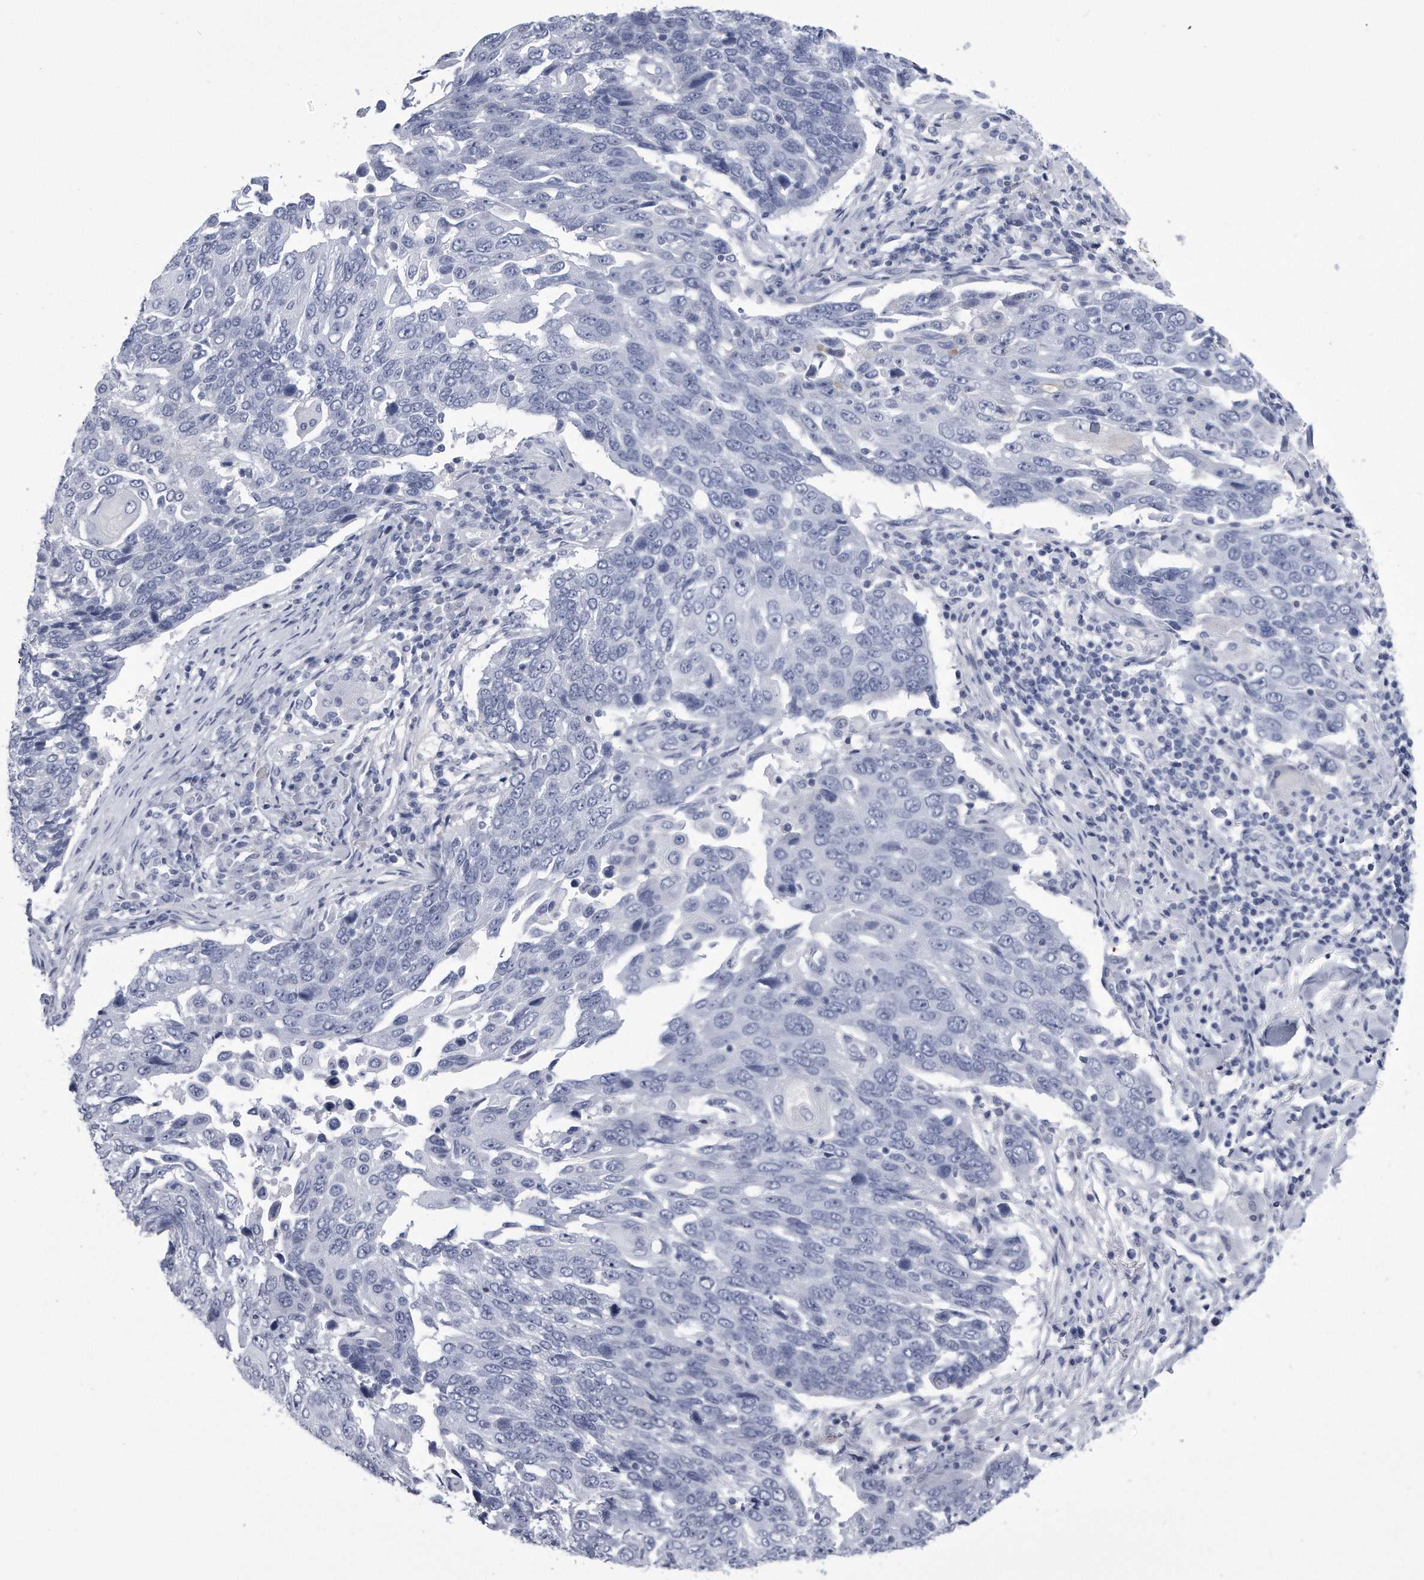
{"staining": {"intensity": "negative", "quantity": "none", "location": "none"}, "tissue": "lung cancer", "cell_type": "Tumor cells", "image_type": "cancer", "snomed": [{"axis": "morphology", "description": "Squamous cell carcinoma, NOS"}, {"axis": "topography", "description": "Lung"}], "caption": "Immunohistochemistry of squamous cell carcinoma (lung) displays no expression in tumor cells.", "gene": "PYGB", "patient": {"sex": "male", "age": 66}}